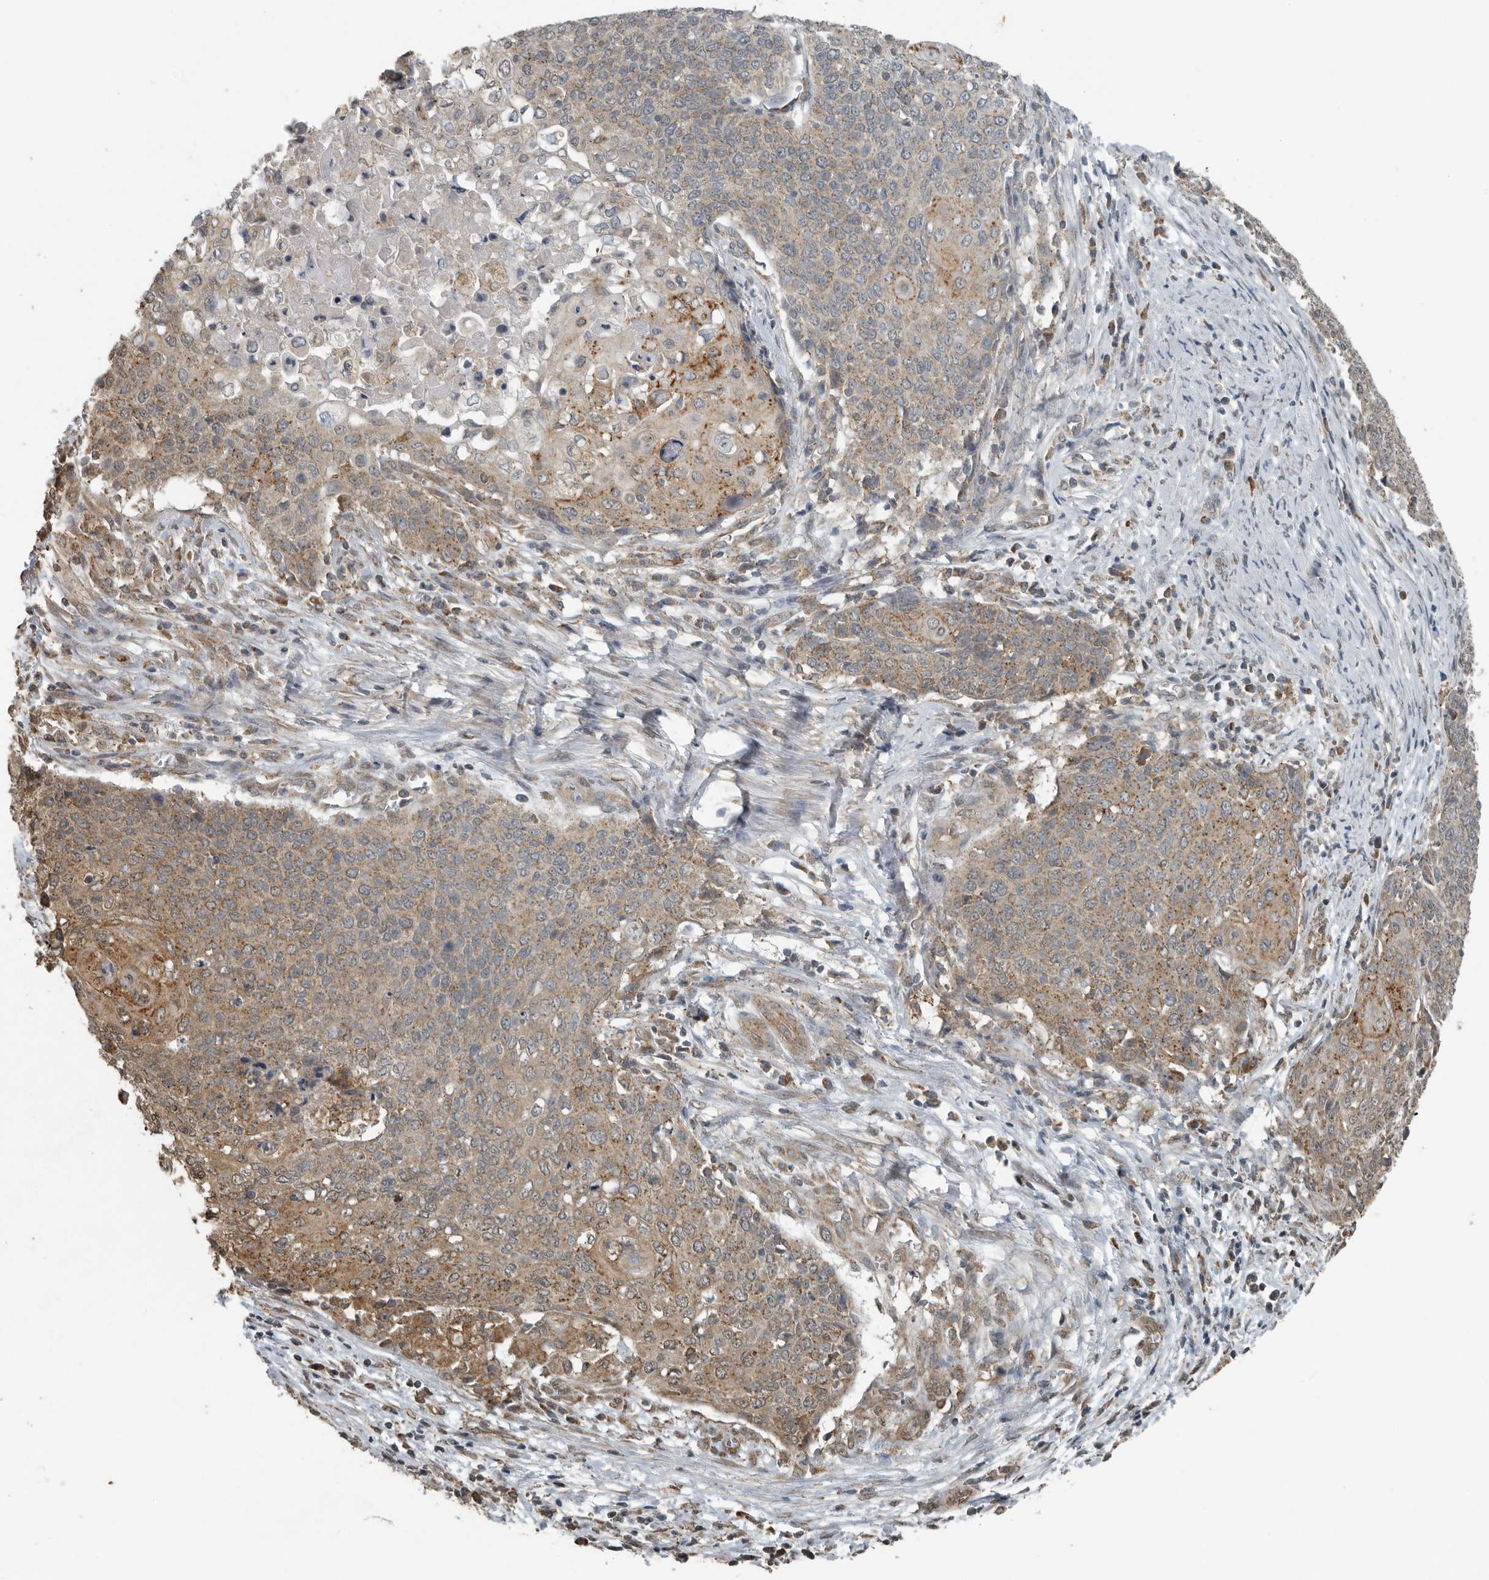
{"staining": {"intensity": "moderate", "quantity": ">75%", "location": "cytoplasmic/membranous"}, "tissue": "cervical cancer", "cell_type": "Tumor cells", "image_type": "cancer", "snomed": [{"axis": "morphology", "description": "Squamous cell carcinoma, NOS"}, {"axis": "topography", "description": "Cervix"}], "caption": "Immunohistochemical staining of cervical cancer (squamous cell carcinoma) displays moderate cytoplasmic/membranous protein expression in about >75% of tumor cells. (DAB (3,3'-diaminobenzidine) IHC with brightfield microscopy, high magnification).", "gene": "AFAP1", "patient": {"sex": "female", "age": 39}}